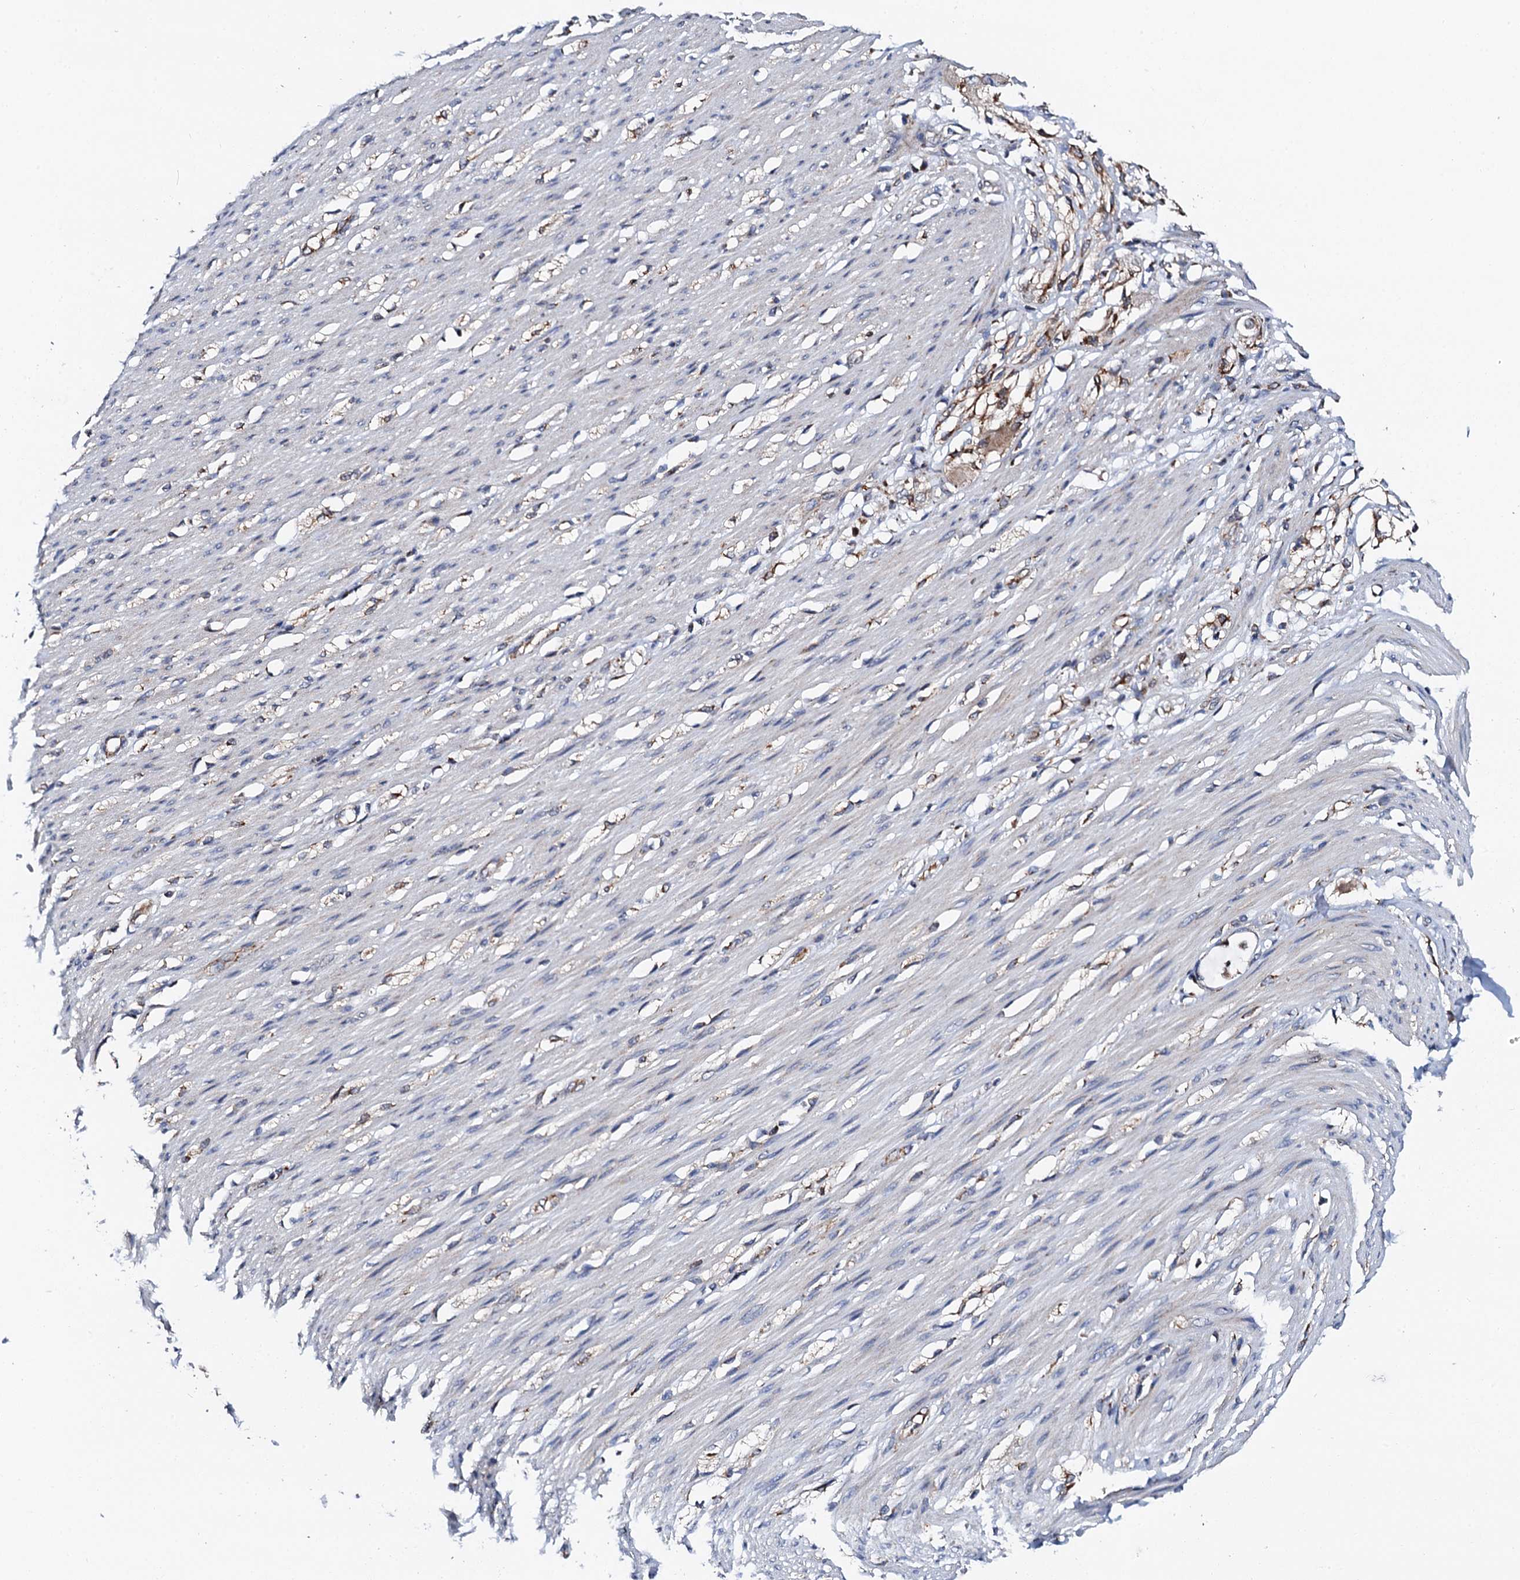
{"staining": {"intensity": "weak", "quantity": "<25%", "location": "cytoplasmic/membranous"}, "tissue": "smooth muscle", "cell_type": "Smooth muscle cells", "image_type": "normal", "snomed": [{"axis": "morphology", "description": "Normal tissue, NOS"}, {"axis": "morphology", "description": "Adenocarcinoma, NOS"}, {"axis": "topography", "description": "Colon"}, {"axis": "topography", "description": "Peripheral nerve tissue"}], "caption": "IHC of unremarkable human smooth muscle exhibits no positivity in smooth muscle cells.", "gene": "UBE3C", "patient": {"sex": "male", "age": 14}}